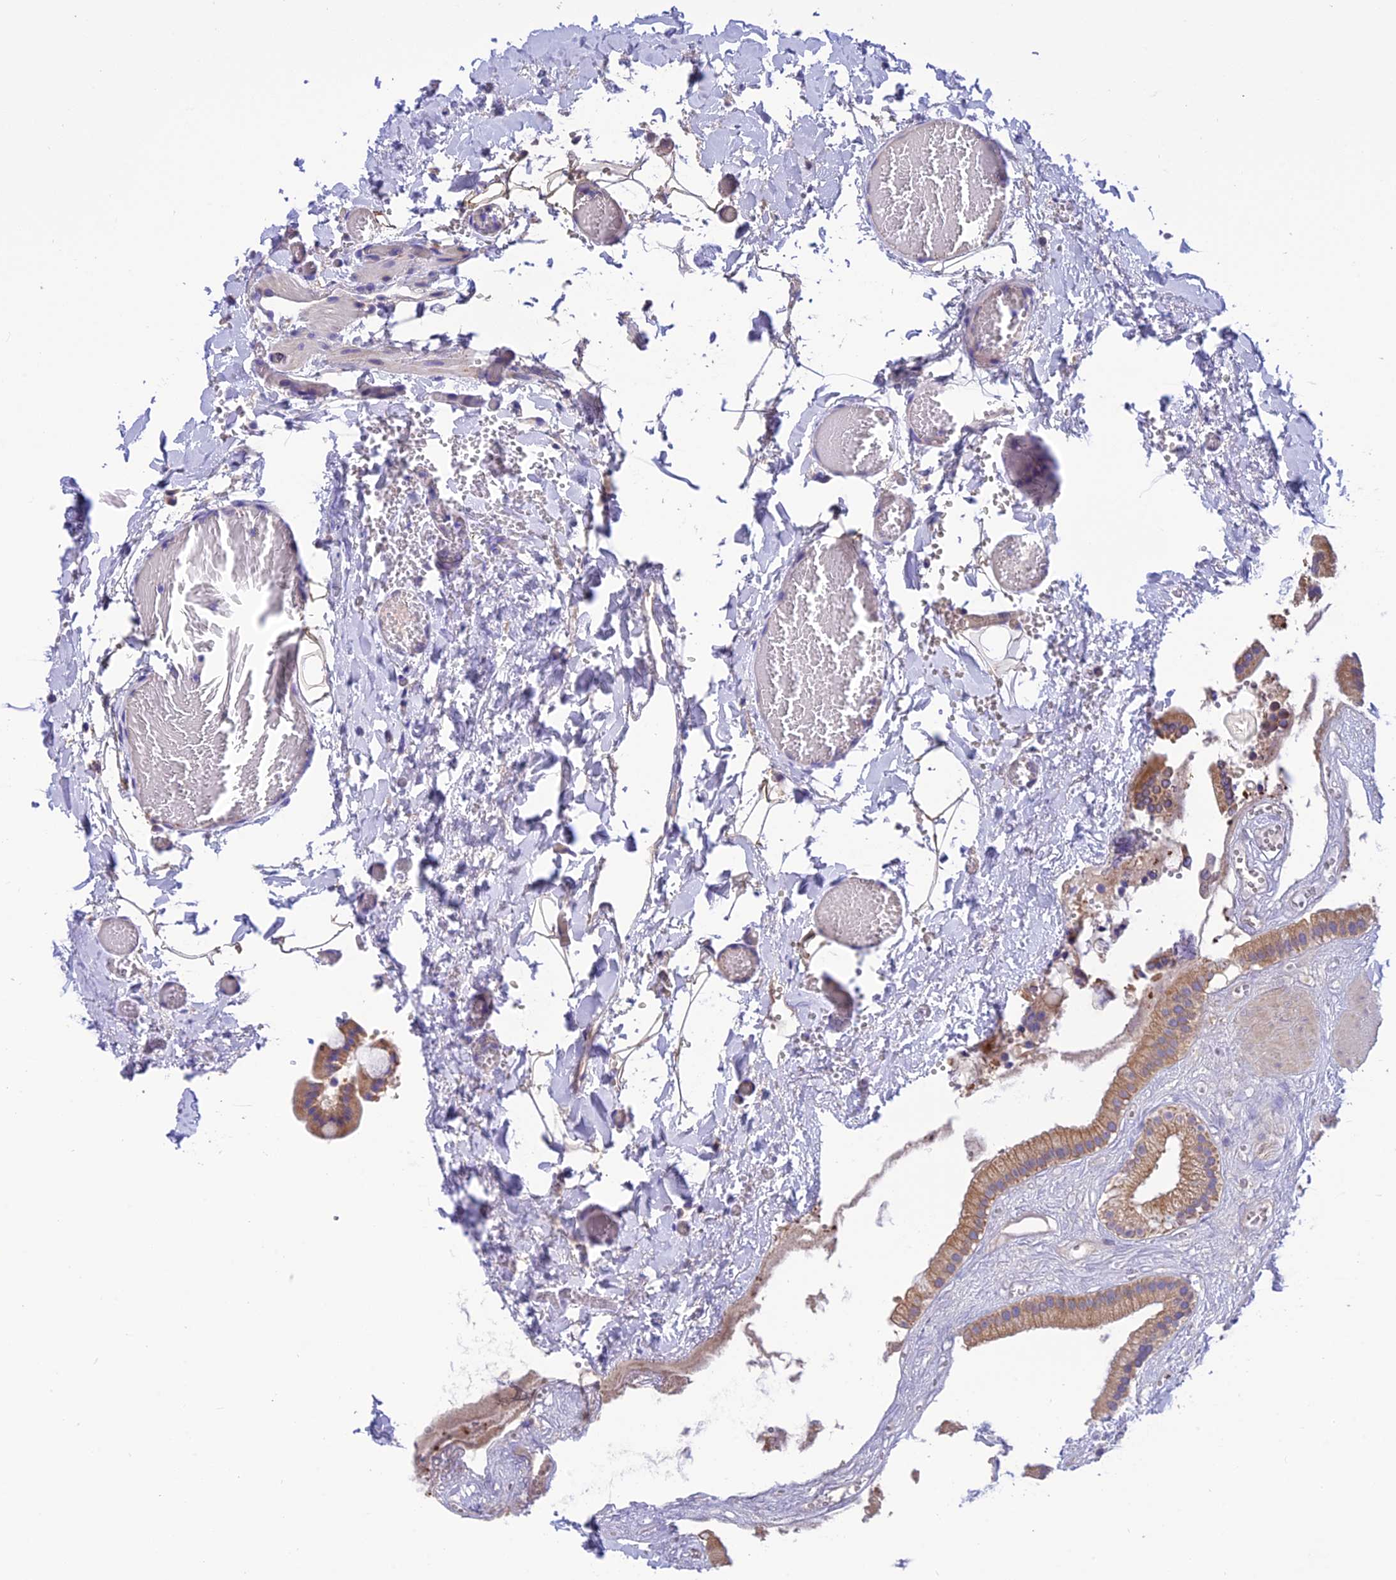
{"staining": {"intensity": "moderate", "quantity": ">75%", "location": "cytoplasmic/membranous"}, "tissue": "gallbladder", "cell_type": "Glandular cells", "image_type": "normal", "snomed": [{"axis": "morphology", "description": "Normal tissue, NOS"}, {"axis": "topography", "description": "Gallbladder"}], "caption": "A high-resolution micrograph shows immunohistochemistry staining of normal gallbladder, which demonstrates moderate cytoplasmic/membranous staining in approximately >75% of glandular cells.", "gene": "PZP", "patient": {"sex": "male", "age": 55}}